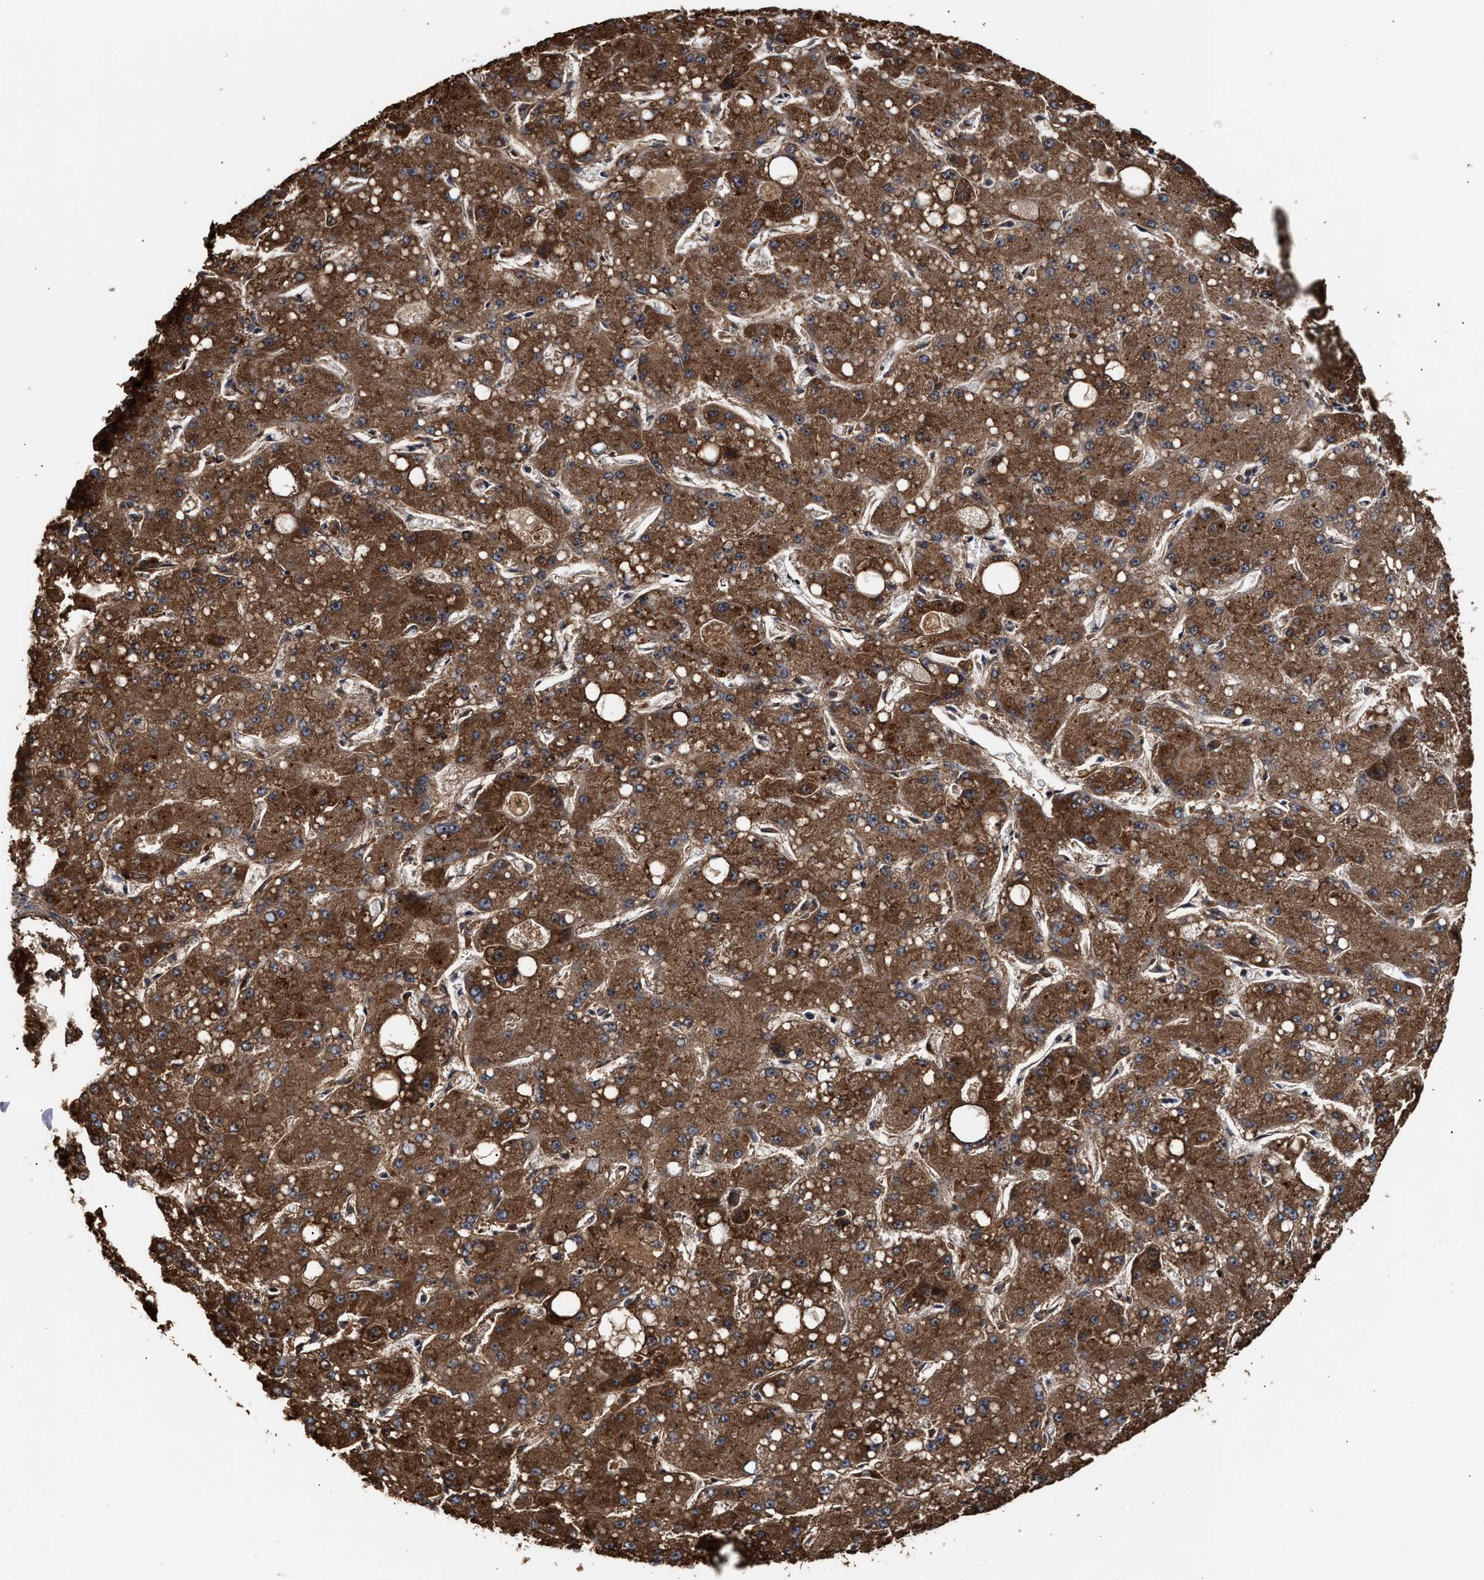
{"staining": {"intensity": "strong", "quantity": ">75%", "location": "cytoplasmic/membranous"}, "tissue": "liver cancer", "cell_type": "Tumor cells", "image_type": "cancer", "snomed": [{"axis": "morphology", "description": "Carcinoma, Hepatocellular, NOS"}, {"axis": "topography", "description": "Liver"}], "caption": "Liver hepatocellular carcinoma tissue displays strong cytoplasmic/membranous expression in approximately >75% of tumor cells, visualized by immunohistochemistry.", "gene": "EXOSC2", "patient": {"sex": "male", "age": 67}}